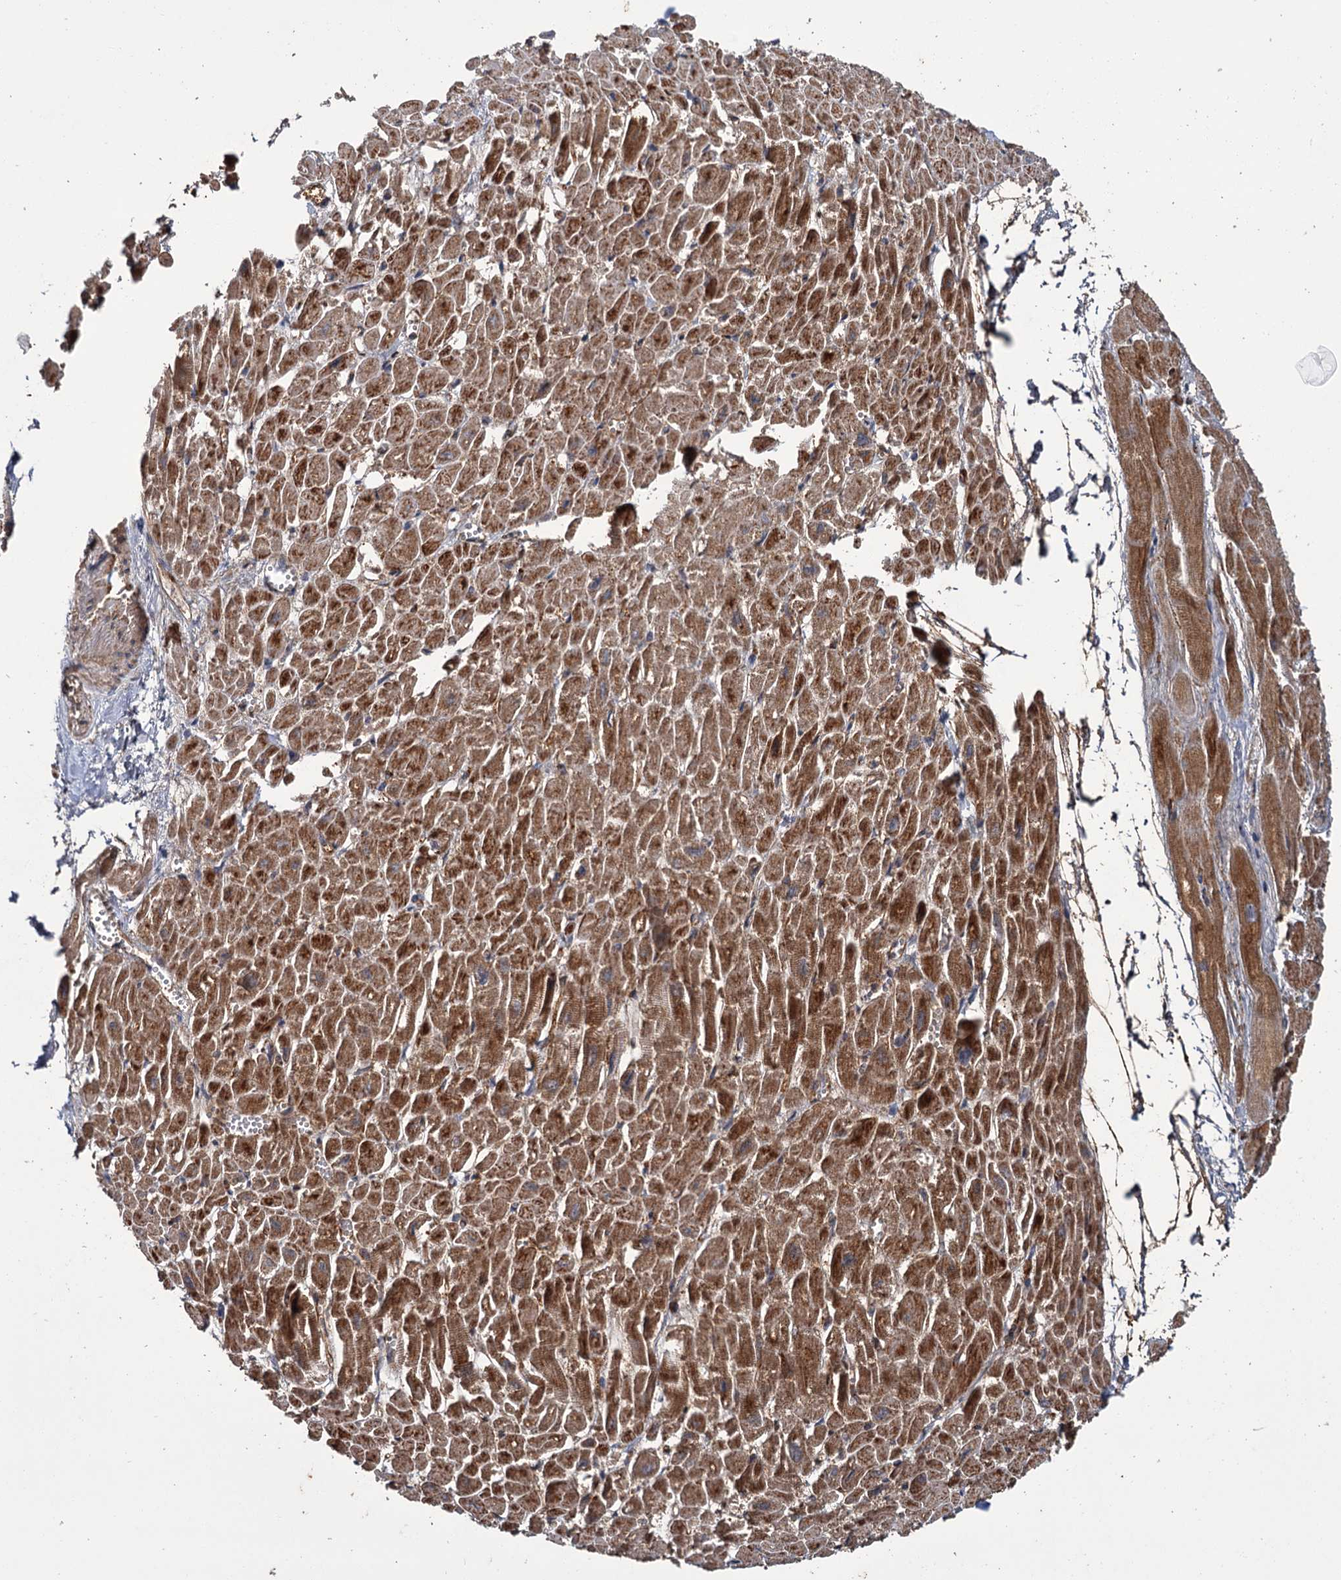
{"staining": {"intensity": "moderate", "quantity": ">75%", "location": "cytoplasmic/membranous"}, "tissue": "heart muscle", "cell_type": "Cardiomyocytes", "image_type": "normal", "snomed": [{"axis": "morphology", "description": "Normal tissue, NOS"}, {"axis": "topography", "description": "Heart"}], "caption": "The histopathology image reveals a brown stain indicating the presence of a protein in the cytoplasmic/membranous of cardiomyocytes in heart muscle.", "gene": "KANSL2", "patient": {"sex": "male", "age": 54}}